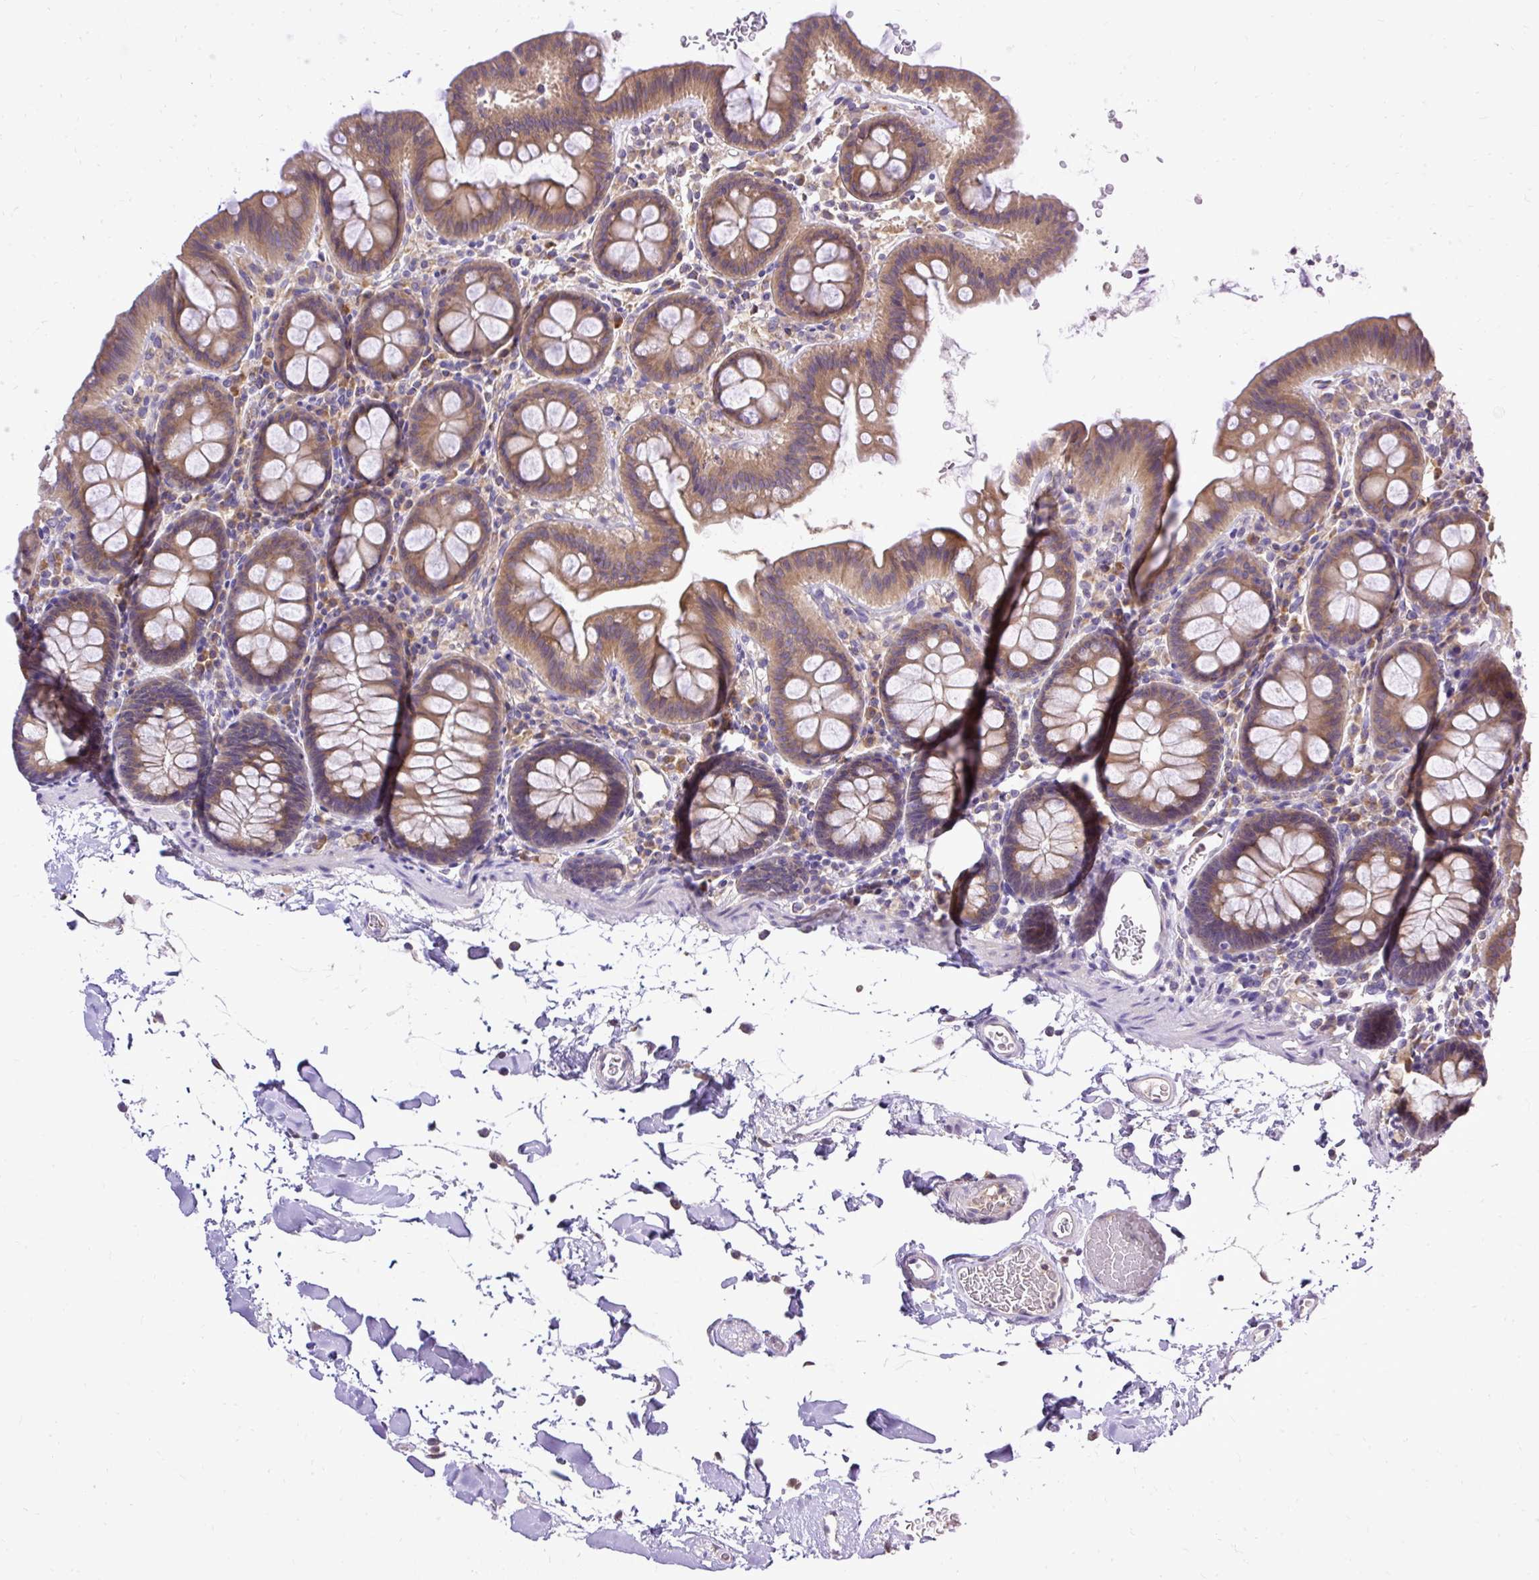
{"staining": {"intensity": "weak", "quantity": ">75%", "location": "cytoplasmic/membranous"}, "tissue": "colon", "cell_type": "Endothelial cells", "image_type": "normal", "snomed": [{"axis": "morphology", "description": "Normal tissue, NOS"}, {"axis": "topography", "description": "Colon"}], "caption": "Protein expression analysis of unremarkable colon demonstrates weak cytoplasmic/membranous staining in approximately >75% of endothelial cells.", "gene": "SEC63", "patient": {"sex": "male", "age": 75}}